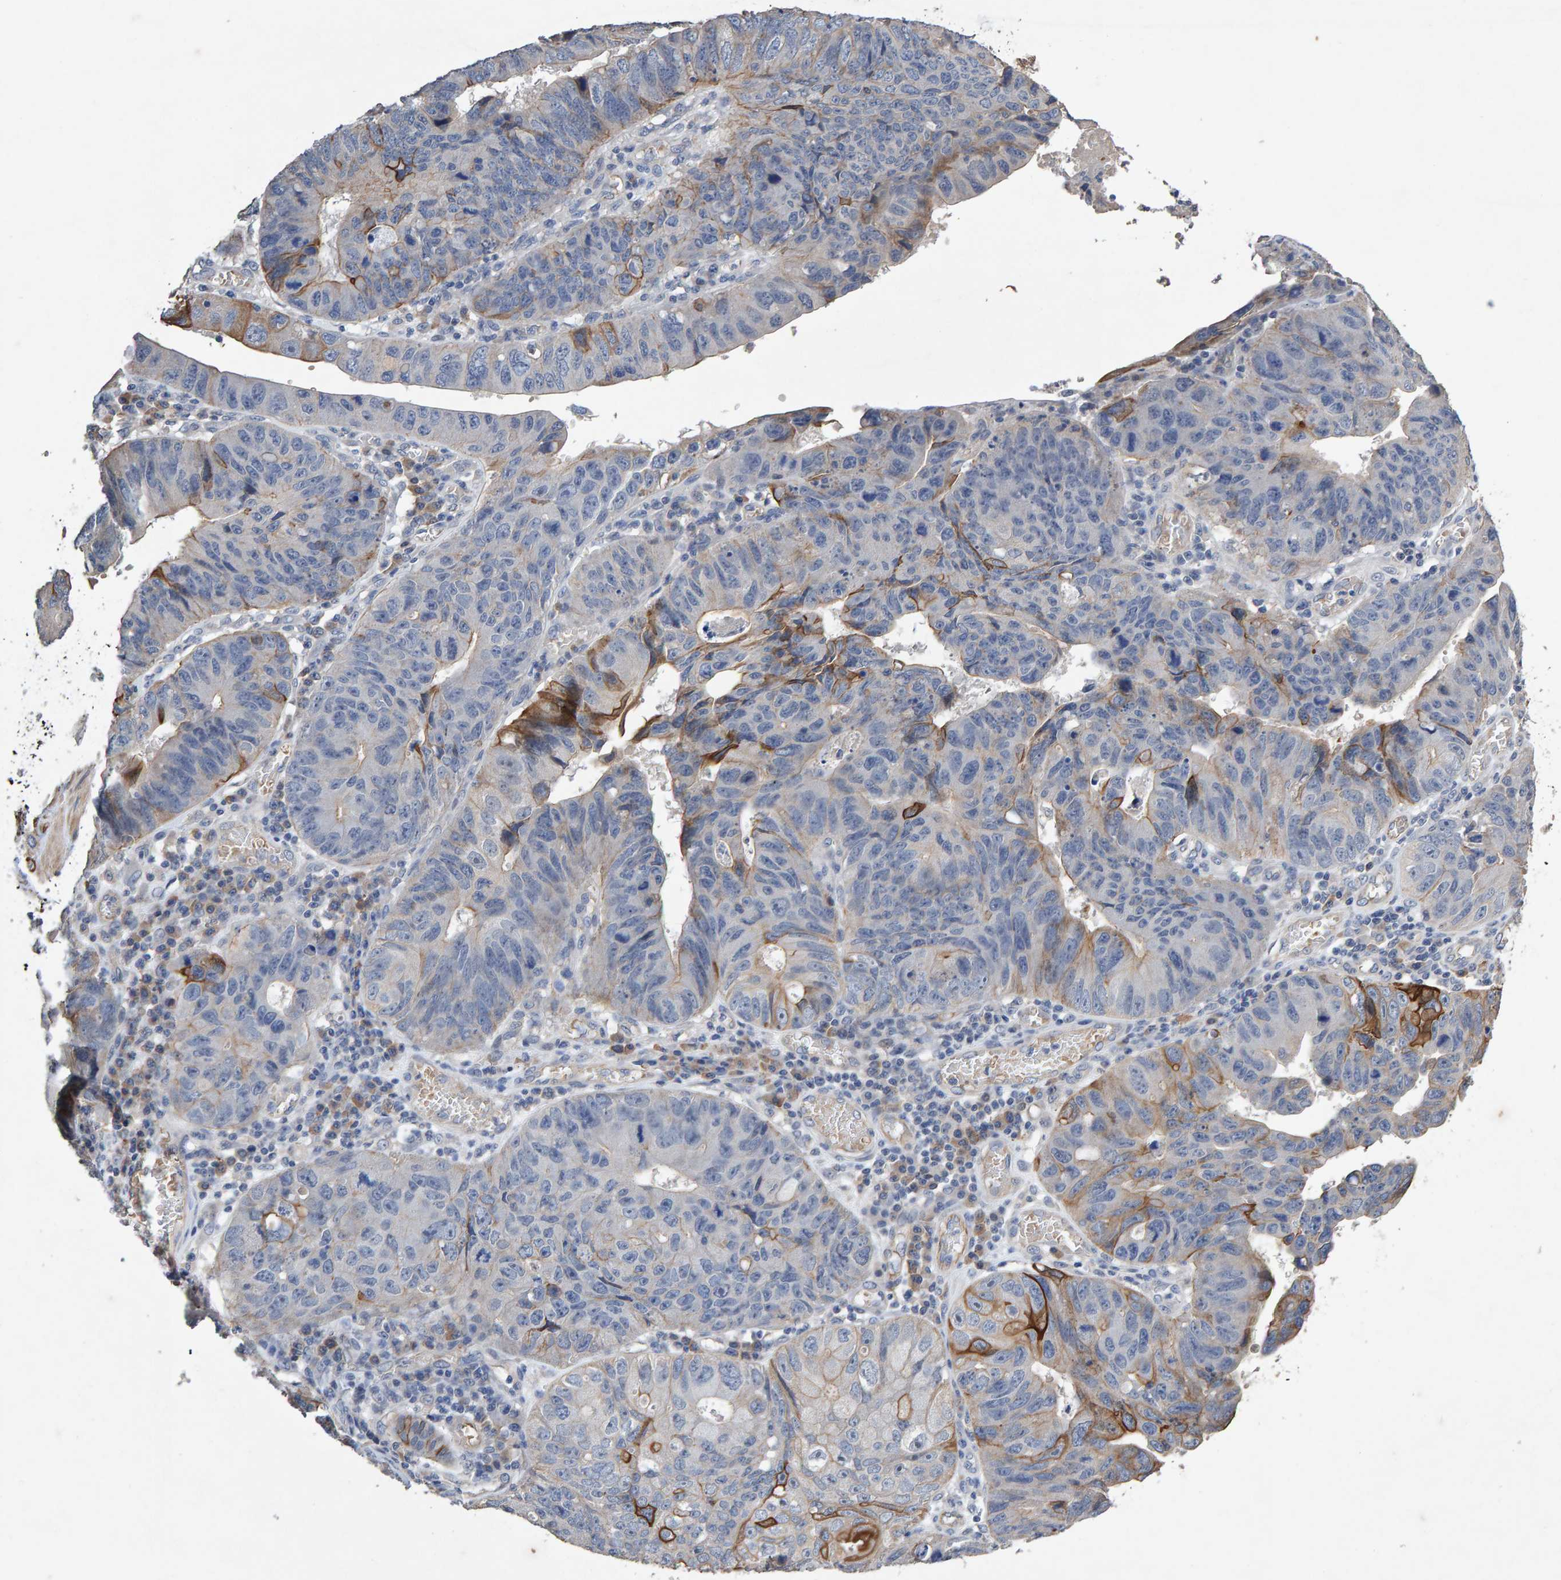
{"staining": {"intensity": "moderate", "quantity": "<25%", "location": "cytoplasmic/membranous"}, "tissue": "stomach cancer", "cell_type": "Tumor cells", "image_type": "cancer", "snomed": [{"axis": "morphology", "description": "Adenocarcinoma, NOS"}, {"axis": "topography", "description": "Stomach"}], "caption": "A brown stain highlights moderate cytoplasmic/membranous staining of a protein in human stomach adenocarcinoma tumor cells. The staining was performed using DAB, with brown indicating positive protein expression. Nuclei are stained blue with hematoxylin.", "gene": "EFR3A", "patient": {"sex": "male", "age": 59}}